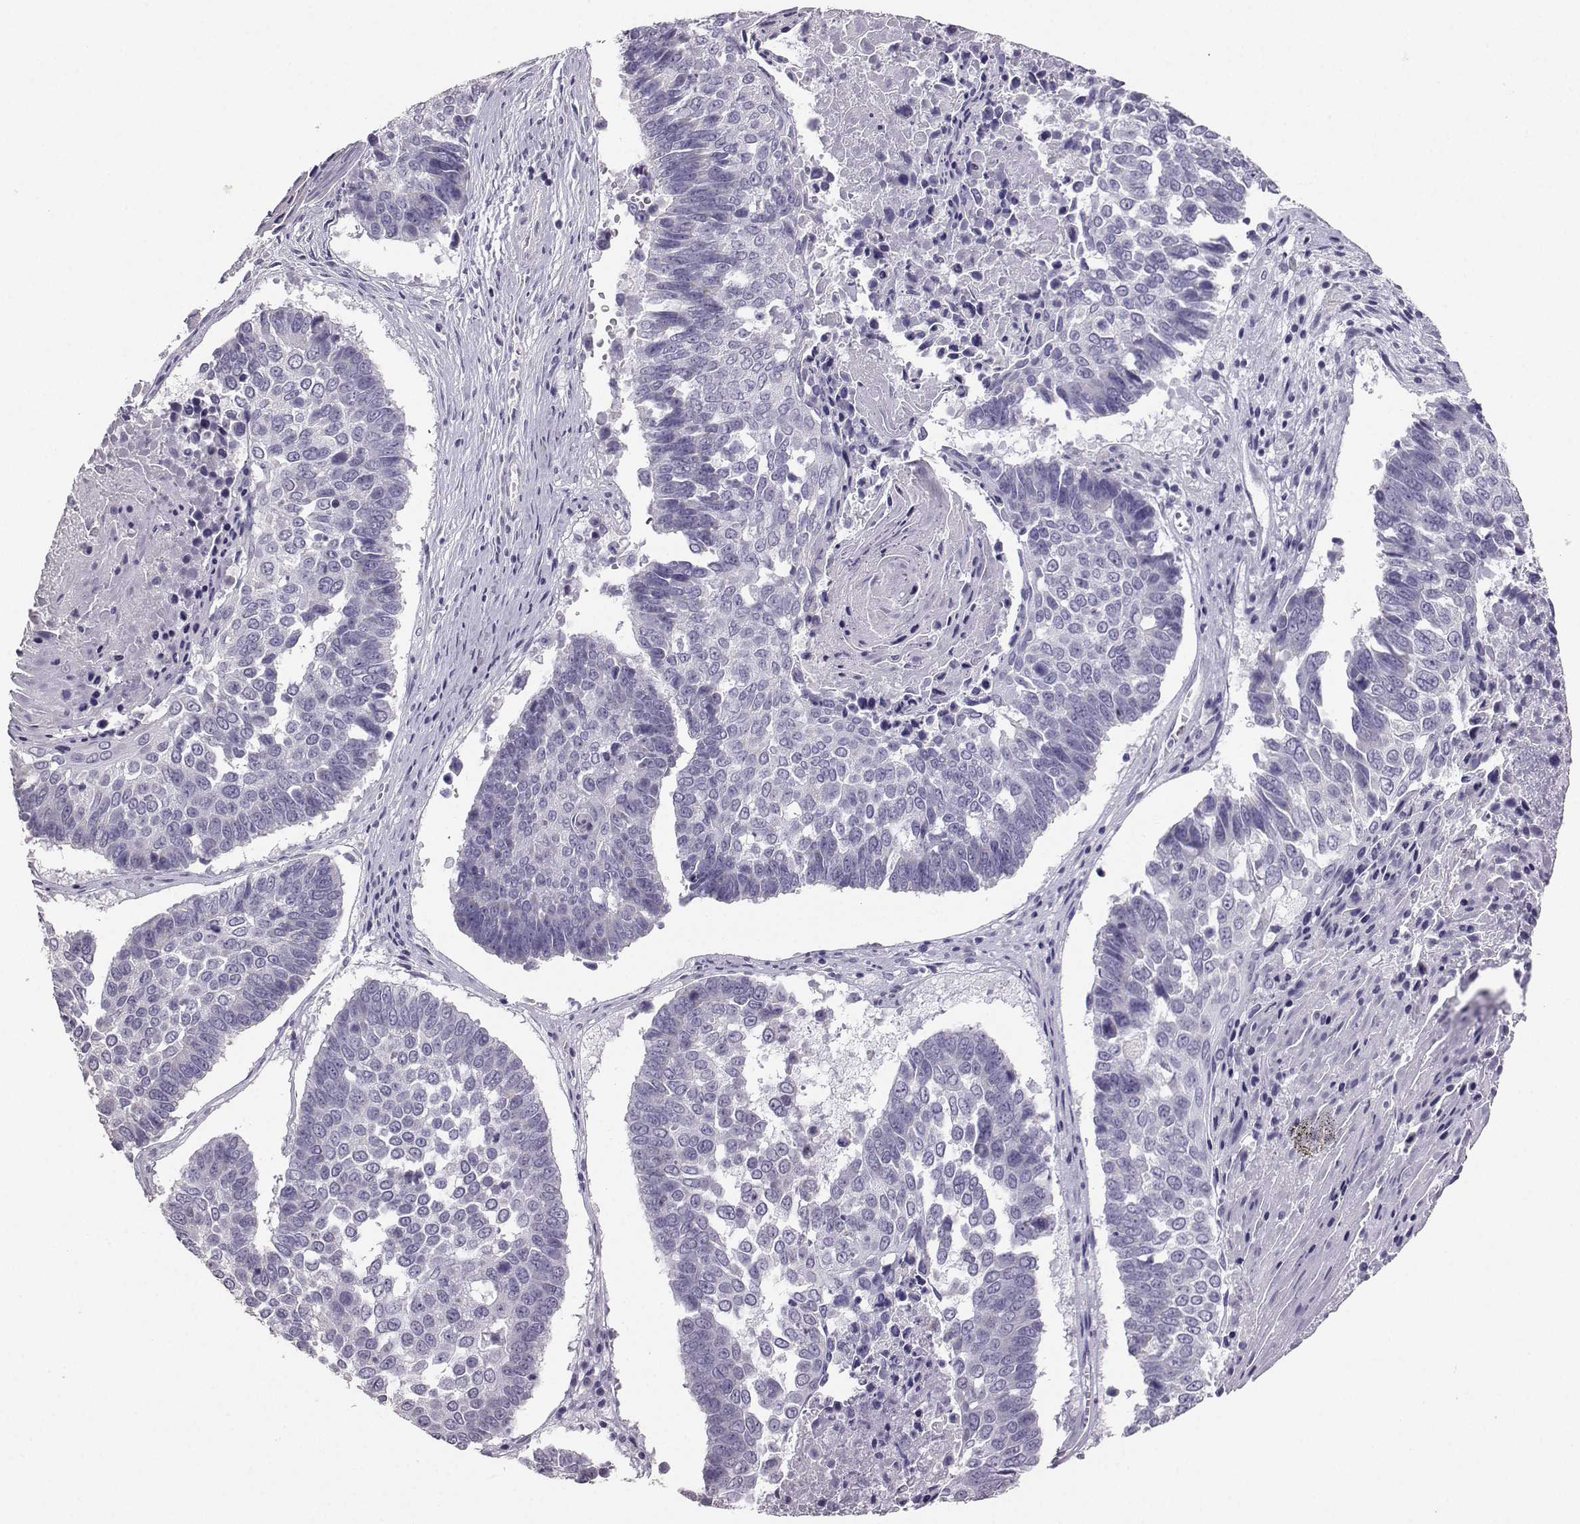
{"staining": {"intensity": "negative", "quantity": "none", "location": "none"}, "tissue": "lung cancer", "cell_type": "Tumor cells", "image_type": "cancer", "snomed": [{"axis": "morphology", "description": "Squamous cell carcinoma, NOS"}, {"axis": "topography", "description": "Lung"}], "caption": "Tumor cells are negative for protein expression in human lung cancer.", "gene": "AVP", "patient": {"sex": "male", "age": 73}}